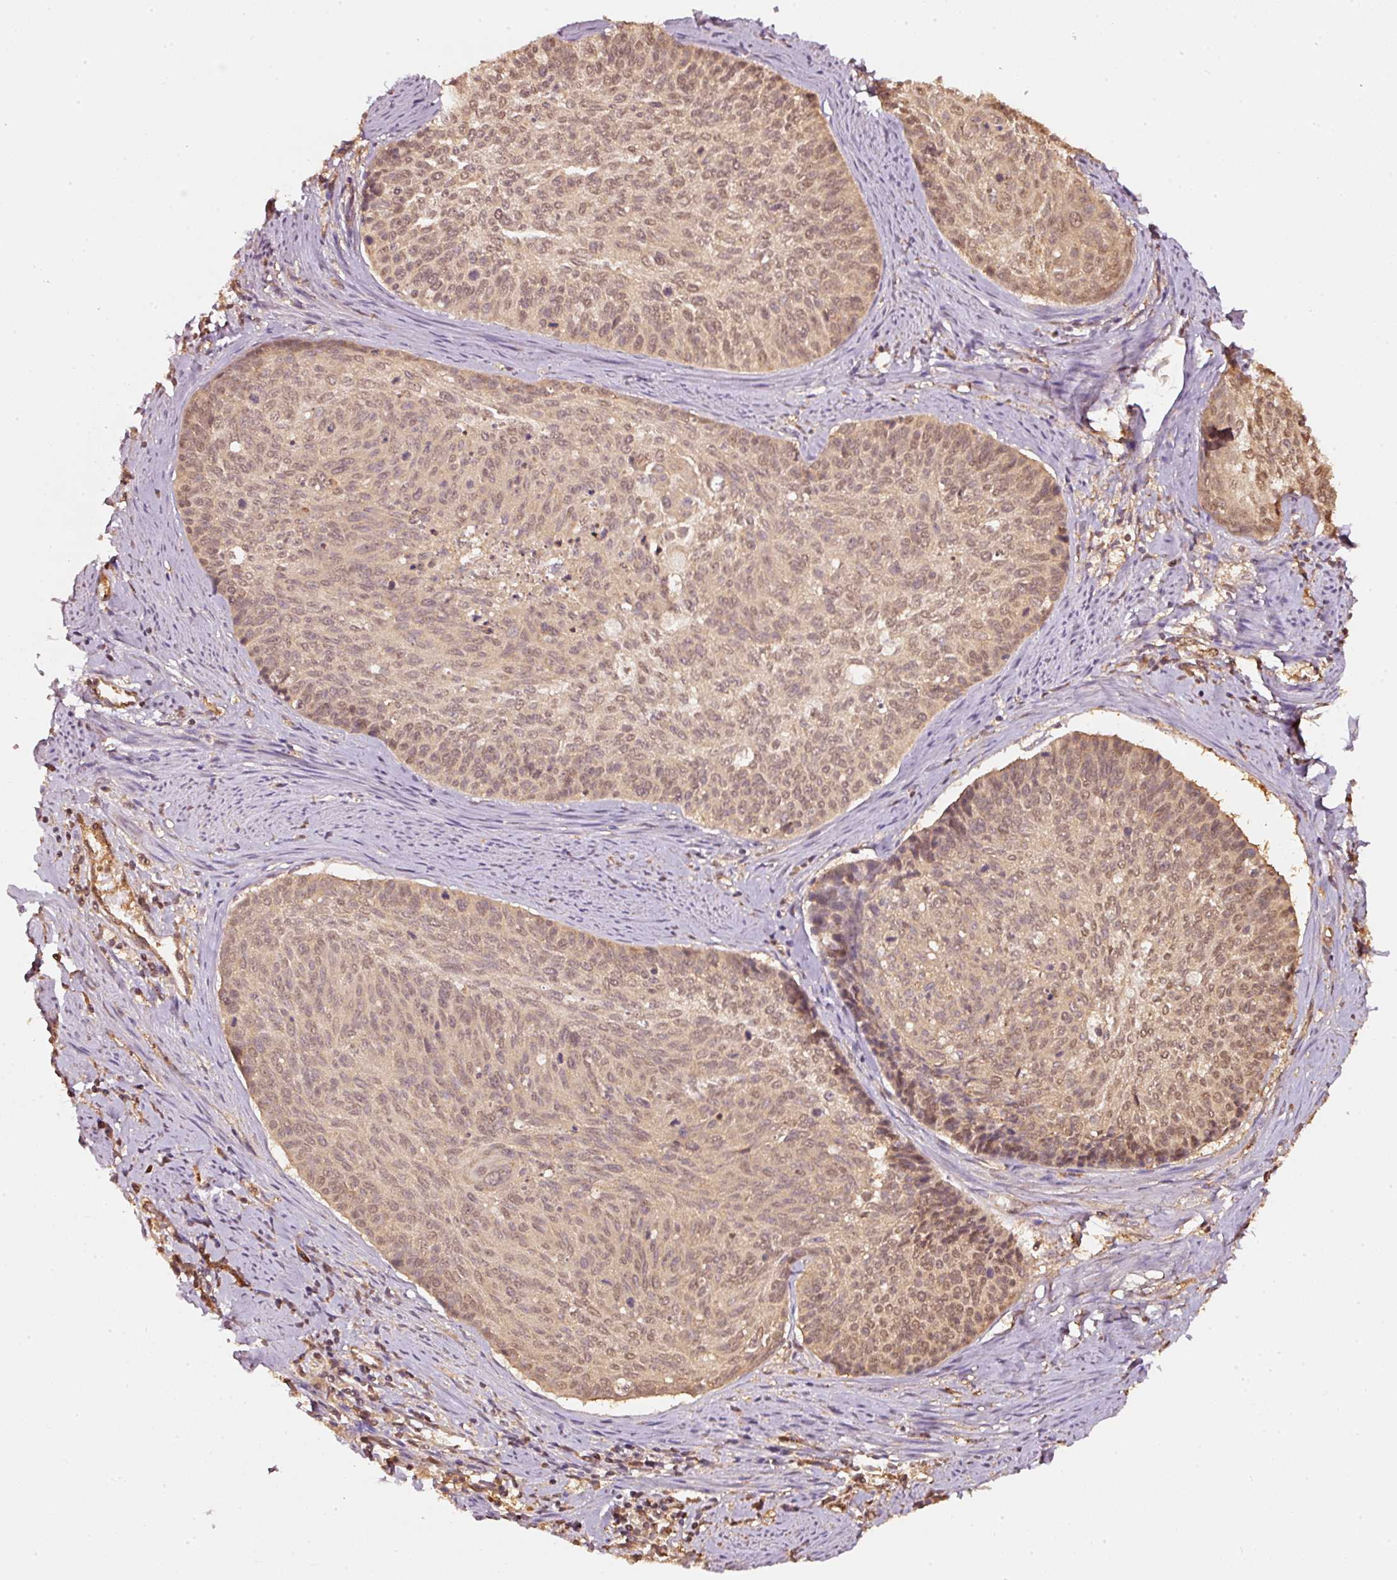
{"staining": {"intensity": "weak", "quantity": ">75%", "location": "nuclear"}, "tissue": "cervical cancer", "cell_type": "Tumor cells", "image_type": "cancer", "snomed": [{"axis": "morphology", "description": "Squamous cell carcinoma, NOS"}, {"axis": "topography", "description": "Cervix"}], "caption": "Immunohistochemical staining of human squamous cell carcinoma (cervical) exhibits low levels of weak nuclear protein positivity in about >75% of tumor cells. The staining is performed using DAB (3,3'-diaminobenzidine) brown chromogen to label protein expression. The nuclei are counter-stained blue using hematoxylin.", "gene": "STAU1", "patient": {"sex": "female", "age": 55}}